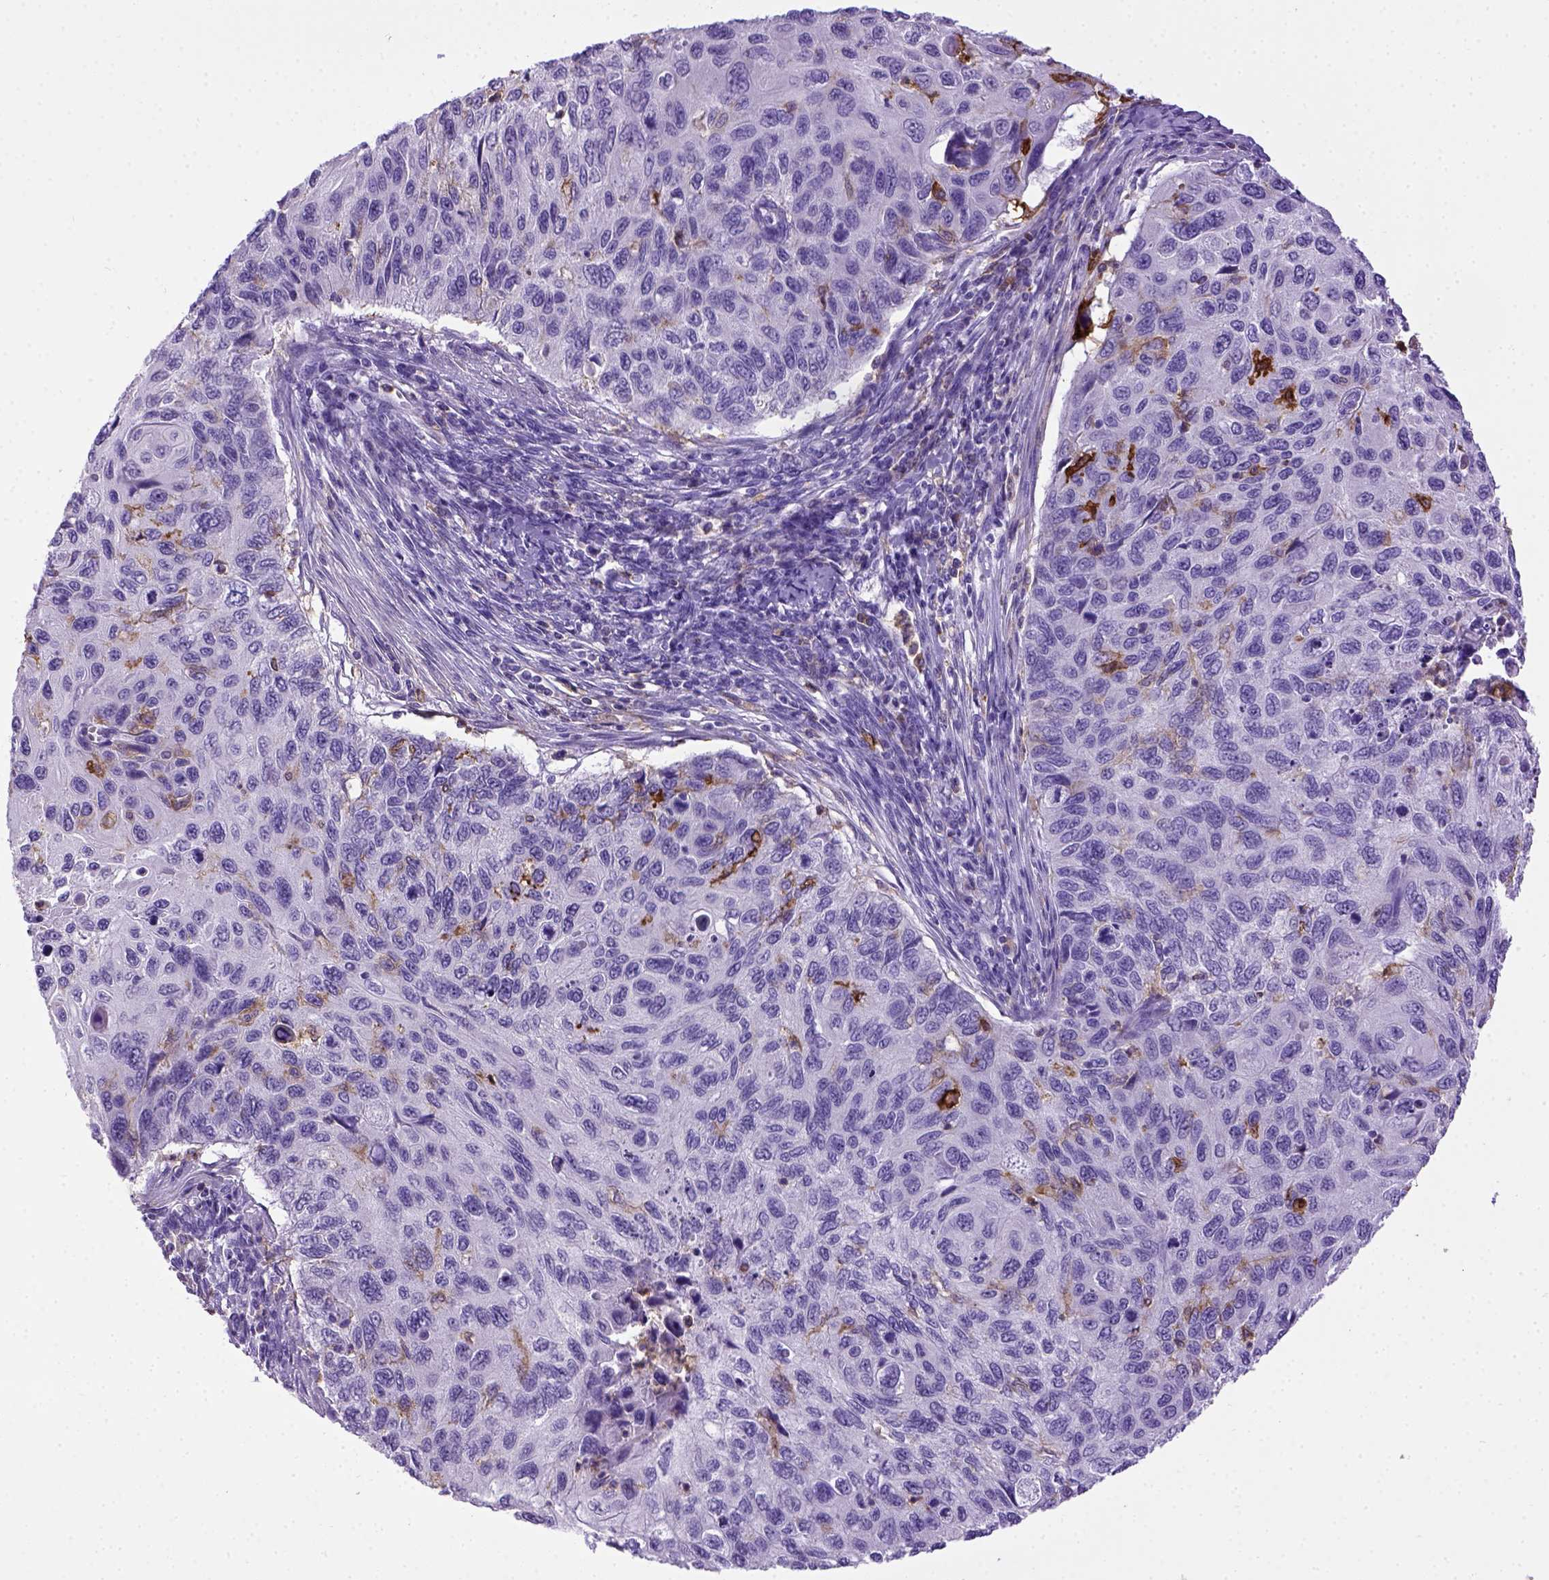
{"staining": {"intensity": "negative", "quantity": "none", "location": "none"}, "tissue": "cervical cancer", "cell_type": "Tumor cells", "image_type": "cancer", "snomed": [{"axis": "morphology", "description": "Squamous cell carcinoma, NOS"}, {"axis": "topography", "description": "Cervix"}], "caption": "Immunohistochemistry micrograph of human cervical cancer stained for a protein (brown), which exhibits no positivity in tumor cells.", "gene": "ITGAX", "patient": {"sex": "female", "age": 70}}